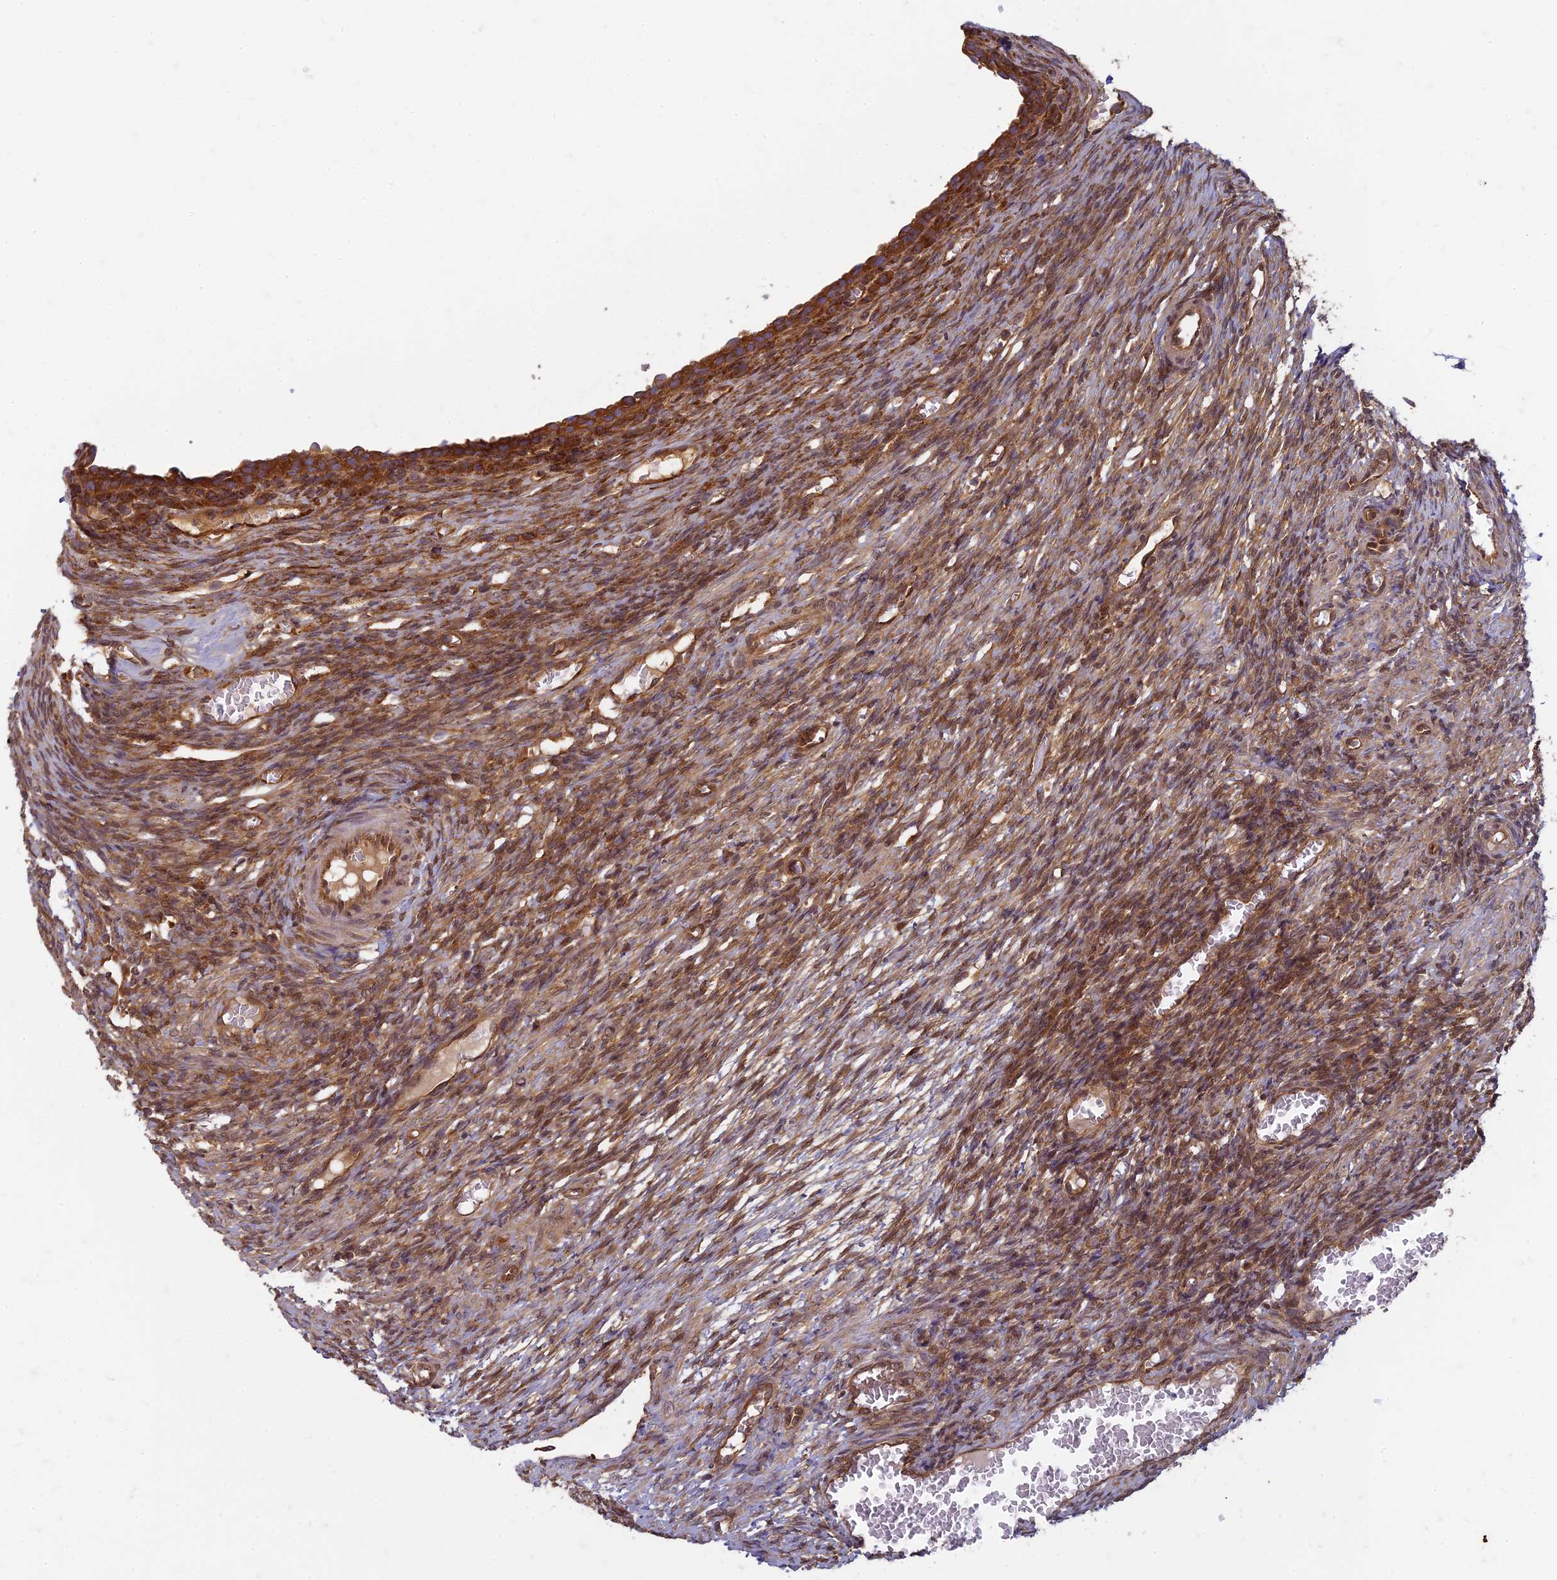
{"staining": {"intensity": "strong", "quantity": ">75%", "location": "cytoplasmic/membranous"}, "tissue": "ovary", "cell_type": "Follicle cells", "image_type": "normal", "snomed": [{"axis": "morphology", "description": "Normal tissue, NOS"}, {"axis": "topography", "description": "Ovary"}], "caption": "High-magnification brightfield microscopy of normal ovary stained with DAB (brown) and counterstained with hematoxylin (blue). follicle cells exhibit strong cytoplasmic/membranous positivity is seen in about>75% of cells. (Stains: DAB in brown, nuclei in blue, Microscopy: brightfield microscopy at high magnification).", "gene": "TCF25", "patient": {"sex": "female", "age": 27}}